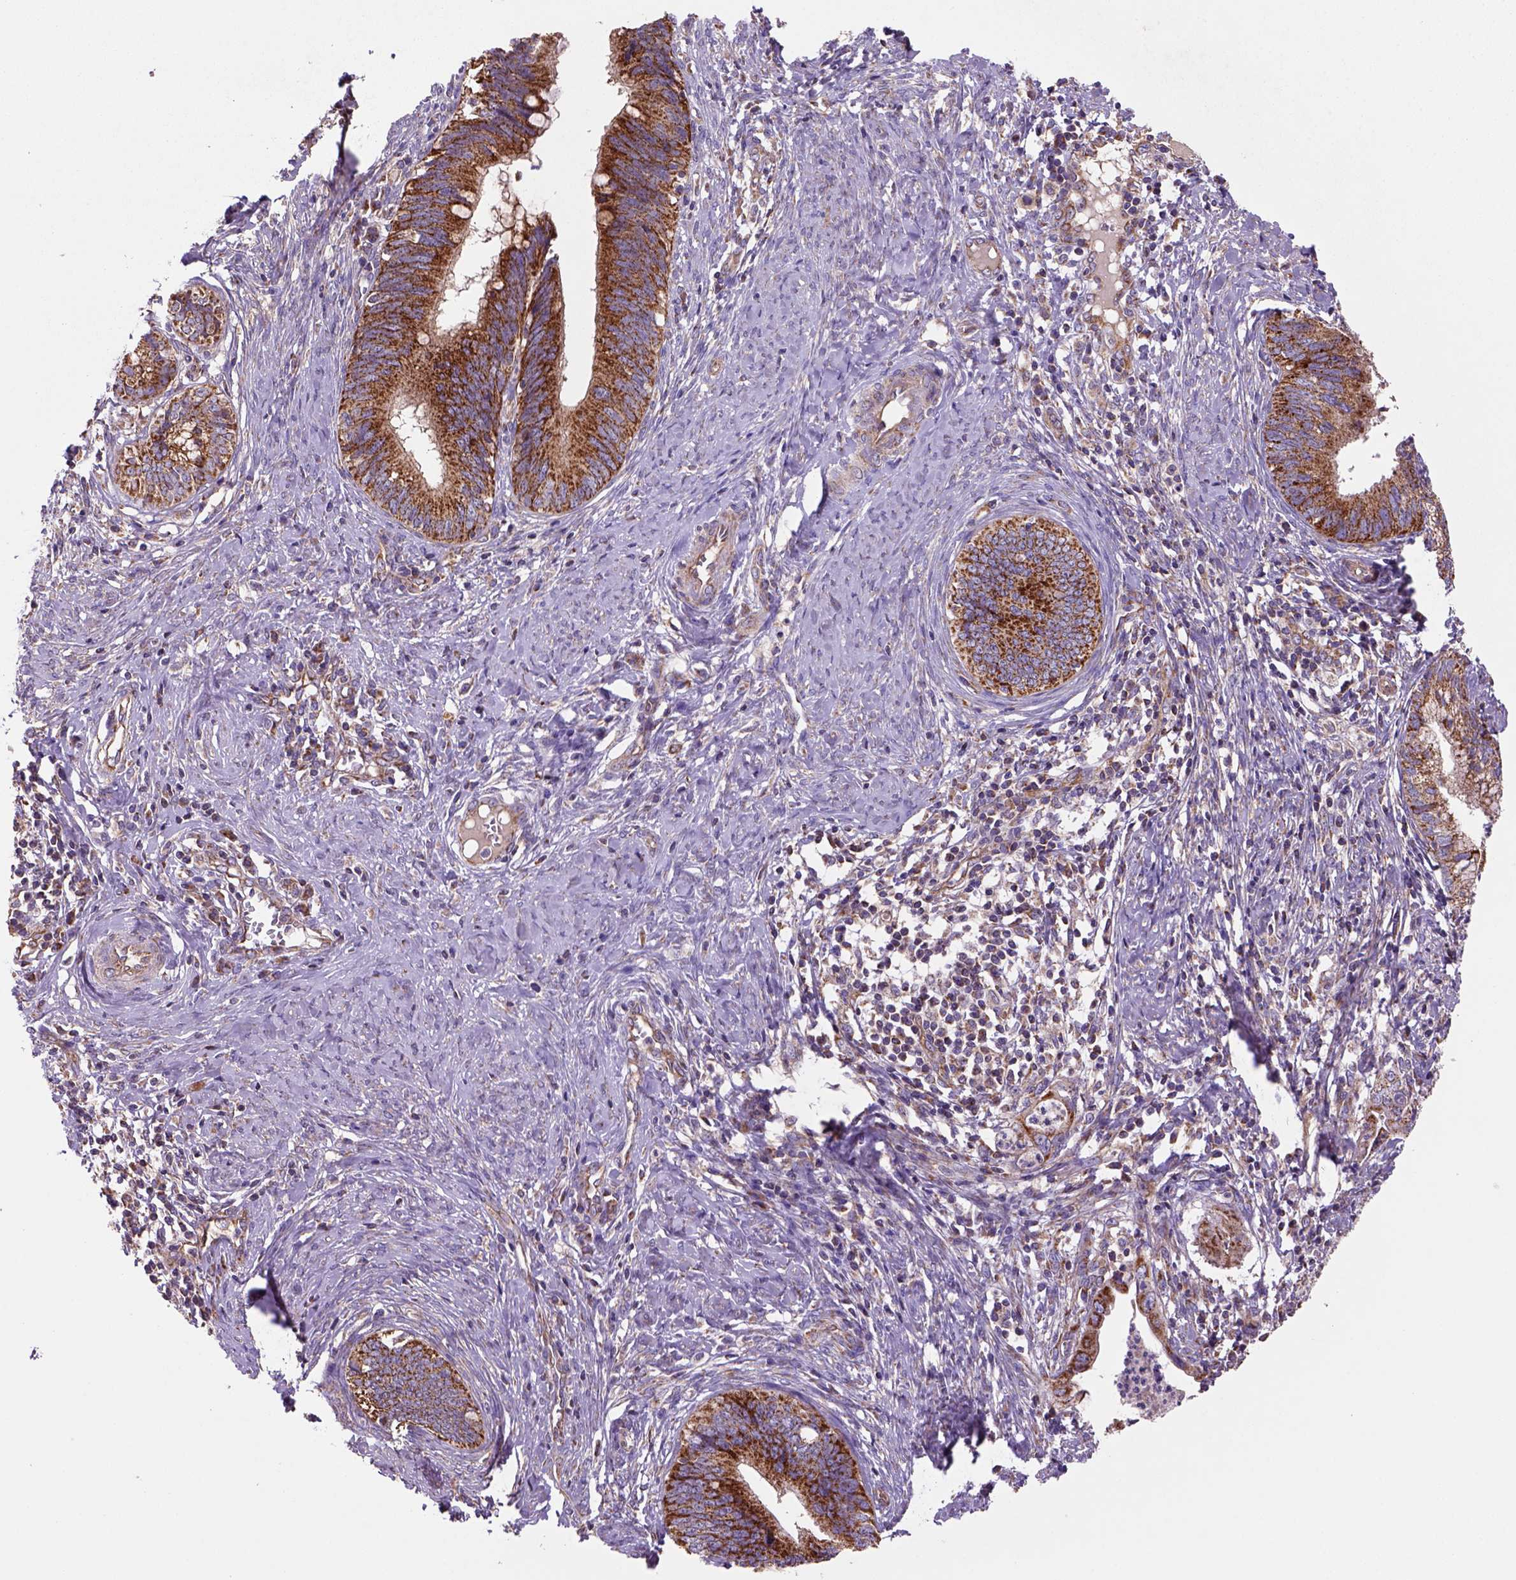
{"staining": {"intensity": "strong", "quantity": "25%-75%", "location": "cytoplasmic/membranous"}, "tissue": "cervical cancer", "cell_type": "Tumor cells", "image_type": "cancer", "snomed": [{"axis": "morphology", "description": "Adenocarcinoma, NOS"}, {"axis": "topography", "description": "Cervix"}], "caption": "Tumor cells demonstrate high levels of strong cytoplasmic/membranous staining in approximately 25%-75% of cells in human cervical cancer. The protein is shown in brown color, while the nuclei are stained blue.", "gene": "WARS2", "patient": {"sex": "female", "age": 42}}